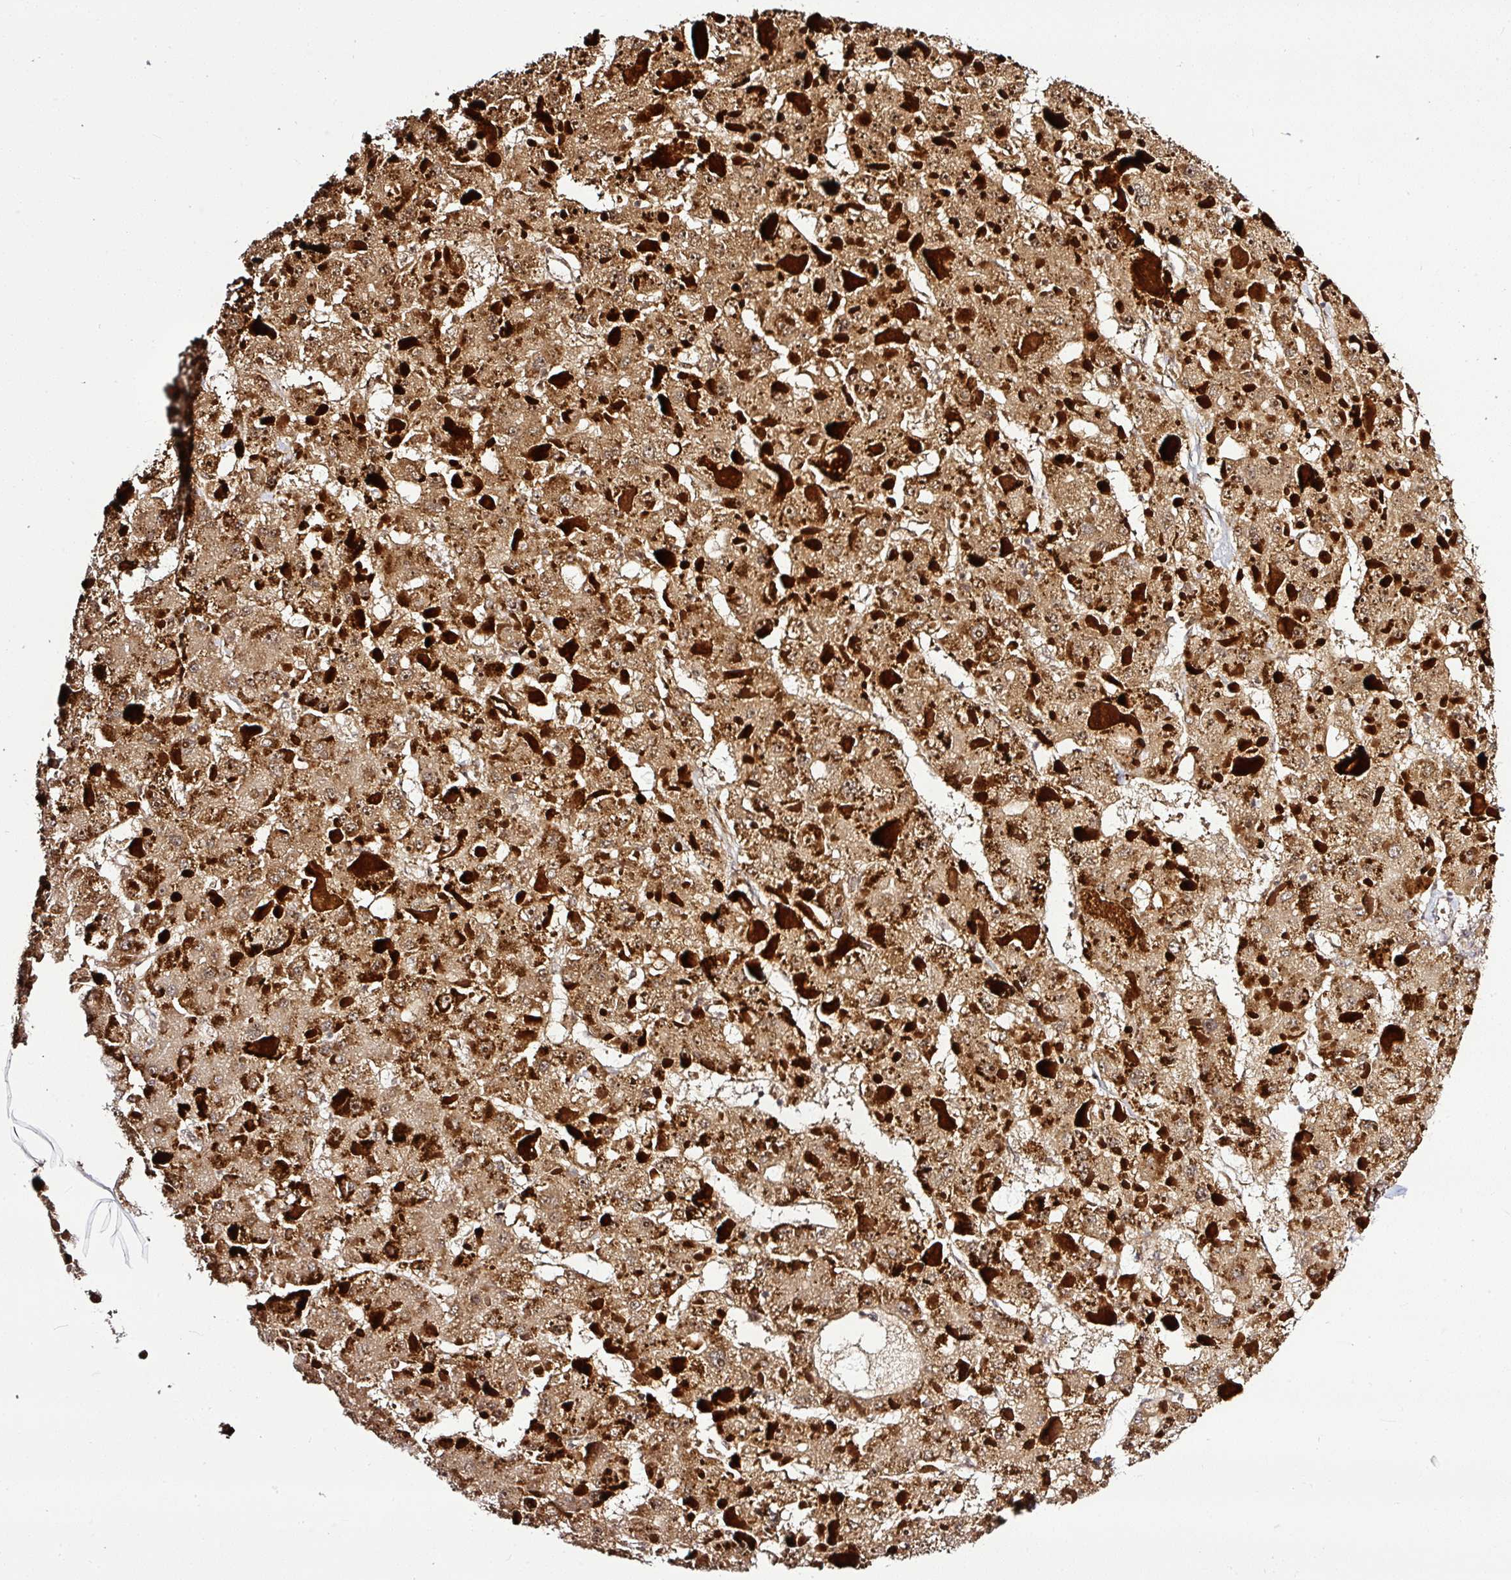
{"staining": {"intensity": "strong", "quantity": ">75%", "location": "cytoplasmic/membranous"}, "tissue": "liver cancer", "cell_type": "Tumor cells", "image_type": "cancer", "snomed": [{"axis": "morphology", "description": "Carcinoma, Hepatocellular, NOS"}, {"axis": "topography", "description": "Liver"}], "caption": "High-magnification brightfield microscopy of liver hepatocellular carcinoma stained with DAB (3,3'-diaminobenzidine) (brown) and counterstained with hematoxylin (blue). tumor cells exhibit strong cytoplasmic/membranous staining is present in about>75% of cells.", "gene": "FAM153A", "patient": {"sex": "female", "age": 73}}